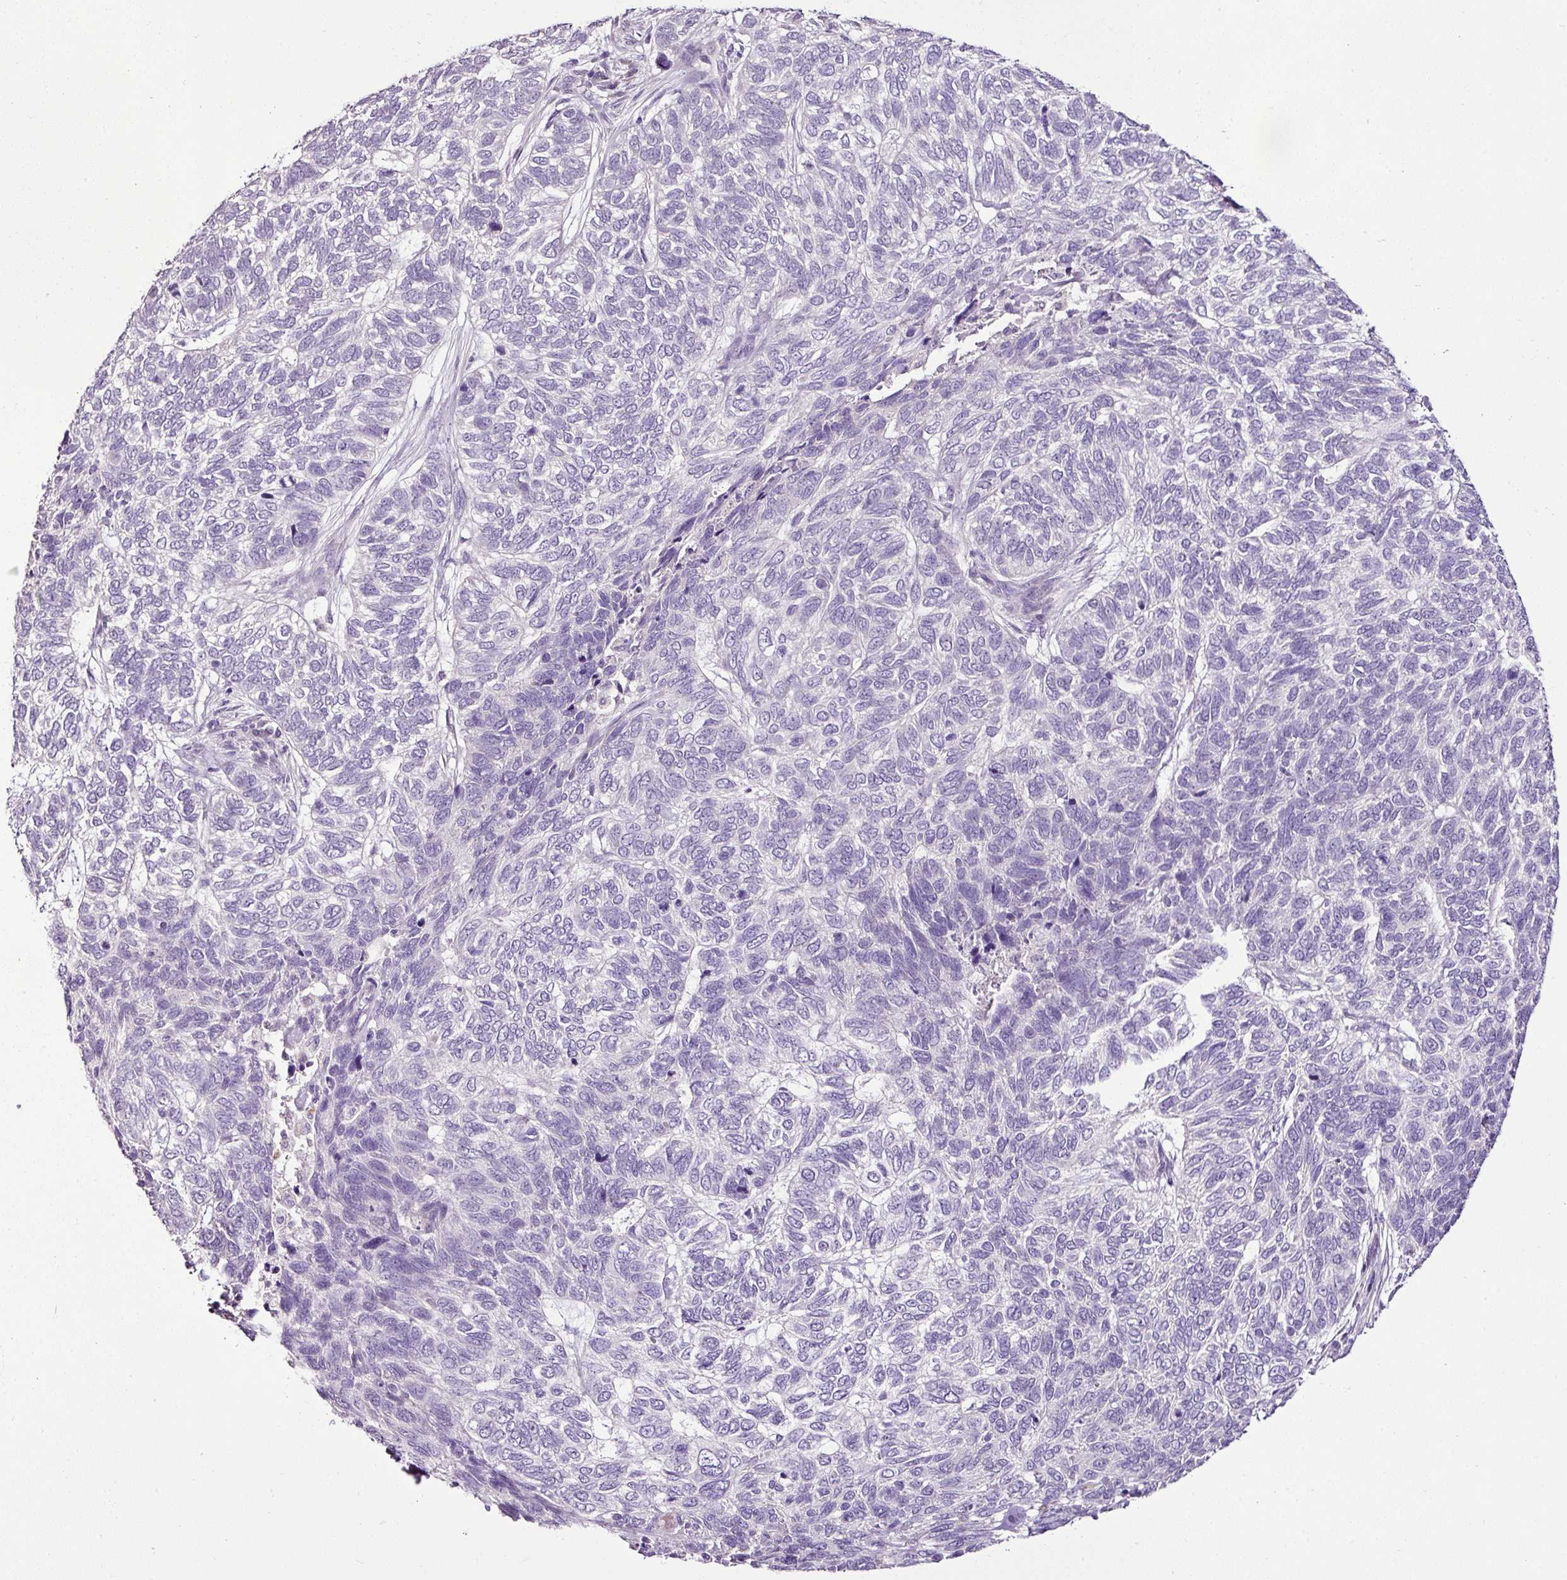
{"staining": {"intensity": "negative", "quantity": "none", "location": "none"}, "tissue": "skin cancer", "cell_type": "Tumor cells", "image_type": "cancer", "snomed": [{"axis": "morphology", "description": "Basal cell carcinoma"}, {"axis": "topography", "description": "Skin"}], "caption": "DAB immunohistochemical staining of human skin basal cell carcinoma reveals no significant expression in tumor cells.", "gene": "ESR1", "patient": {"sex": "female", "age": 65}}